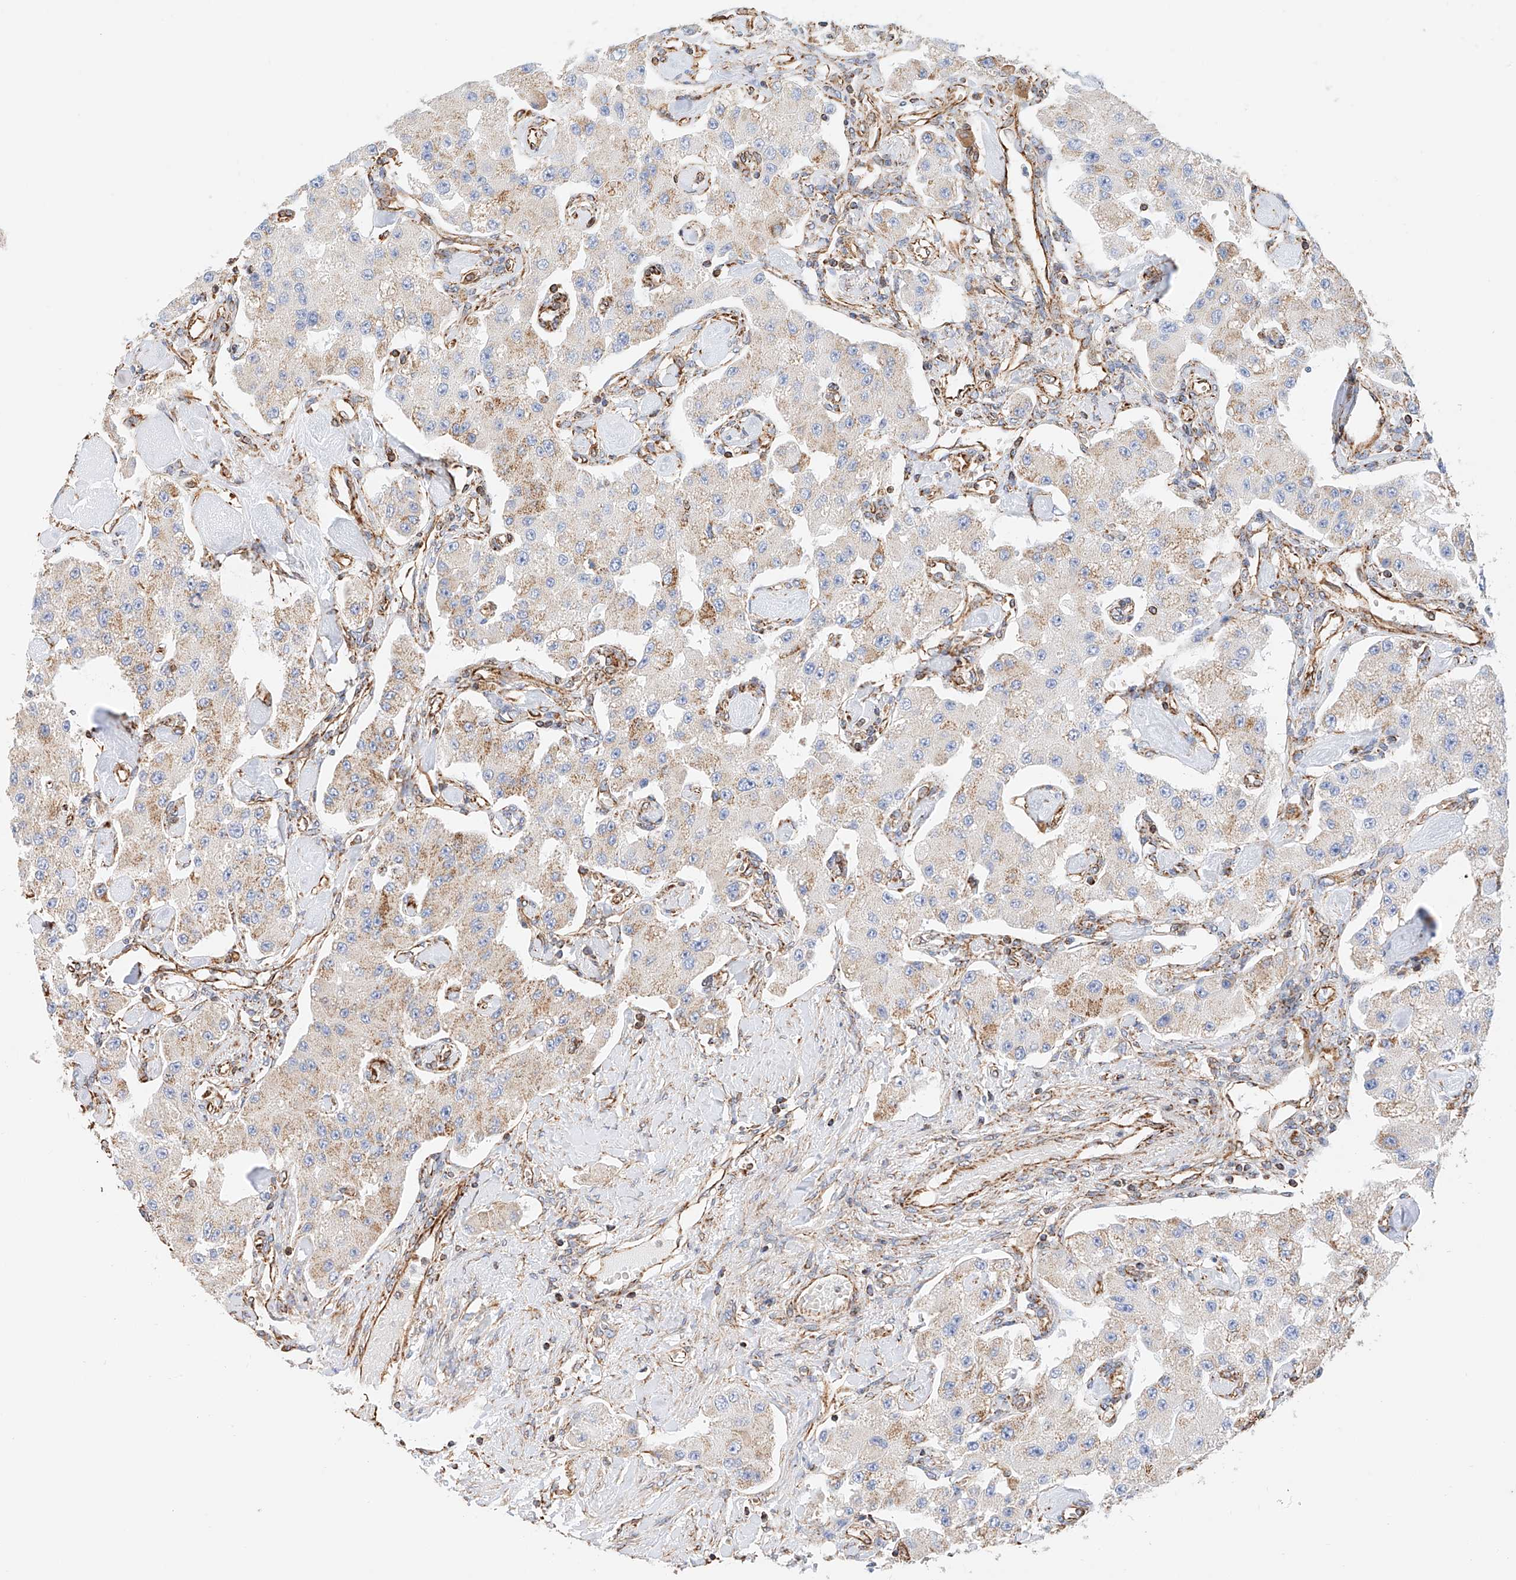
{"staining": {"intensity": "weak", "quantity": "25%-75%", "location": "cytoplasmic/membranous"}, "tissue": "carcinoid", "cell_type": "Tumor cells", "image_type": "cancer", "snomed": [{"axis": "morphology", "description": "Carcinoid, malignant, NOS"}, {"axis": "topography", "description": "Pancreas"}], "caption": "Immunohistochemistry (DAB) staining of carcinoid (malignant) displays weak cytoplasmic/membranous protein expression in about 25%-75% of tumor cells.", "gene": "NDUFV3", "patient": {"sex": "male", "age": 41}}